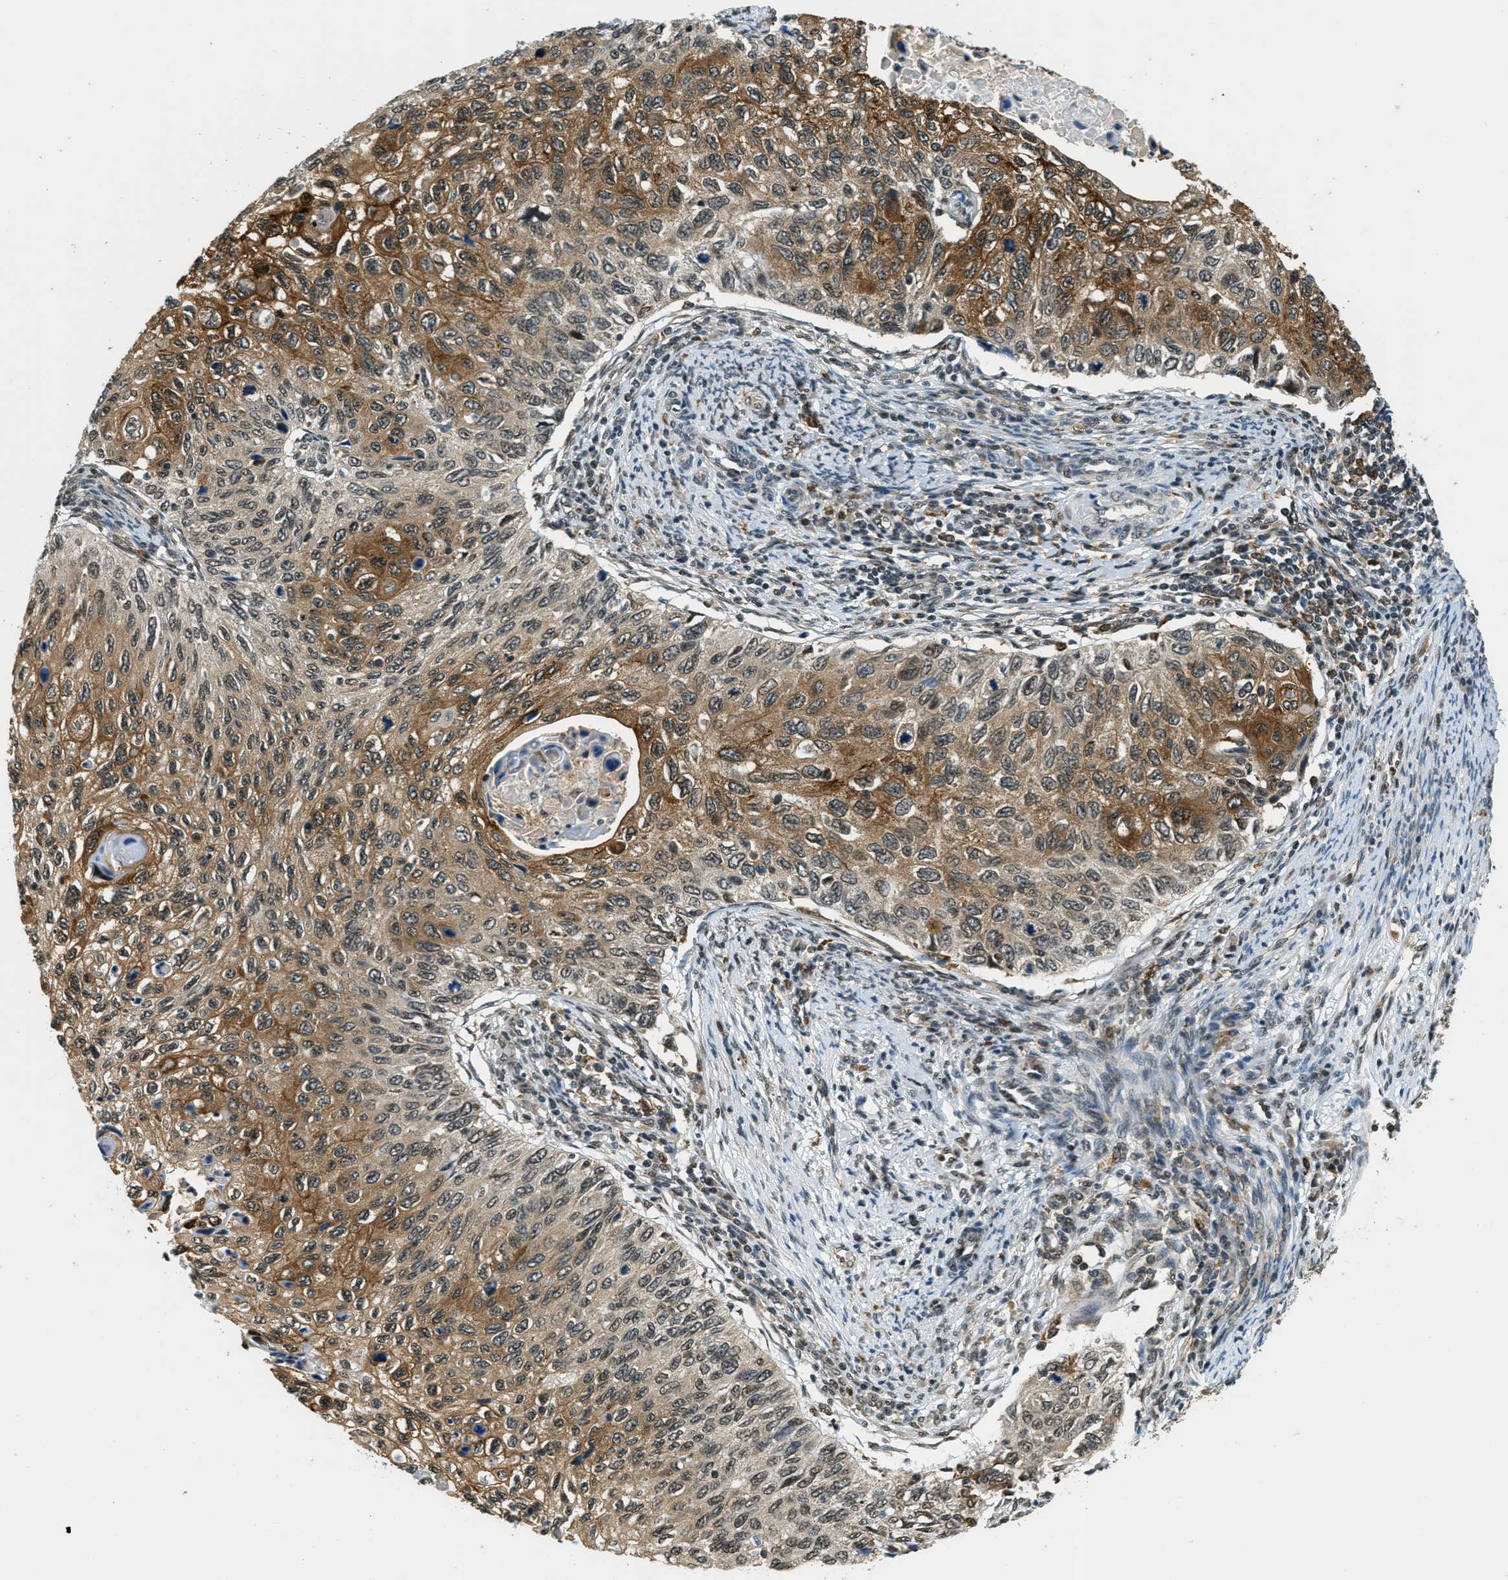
{"staining": {"intensity": "moderate", "quantity": ">75%", "location": "cytoplasmic/membranous"}, "tissue": "cervical cancer", "cell_type": "Tumor cells", "image_type": "cancer", "snomed": [{"axis": "morphology", "description": "Squamous cell carcinoma, NOS"}, {"axis": "topography", "description": "Cervix"}], "caption": "Human cervical cancer stained with a protein marker demonstrates moderate staining in tumor cells.", "gene": "RAB11FIP1", "patient": {"sex": "female", "age": 70}}